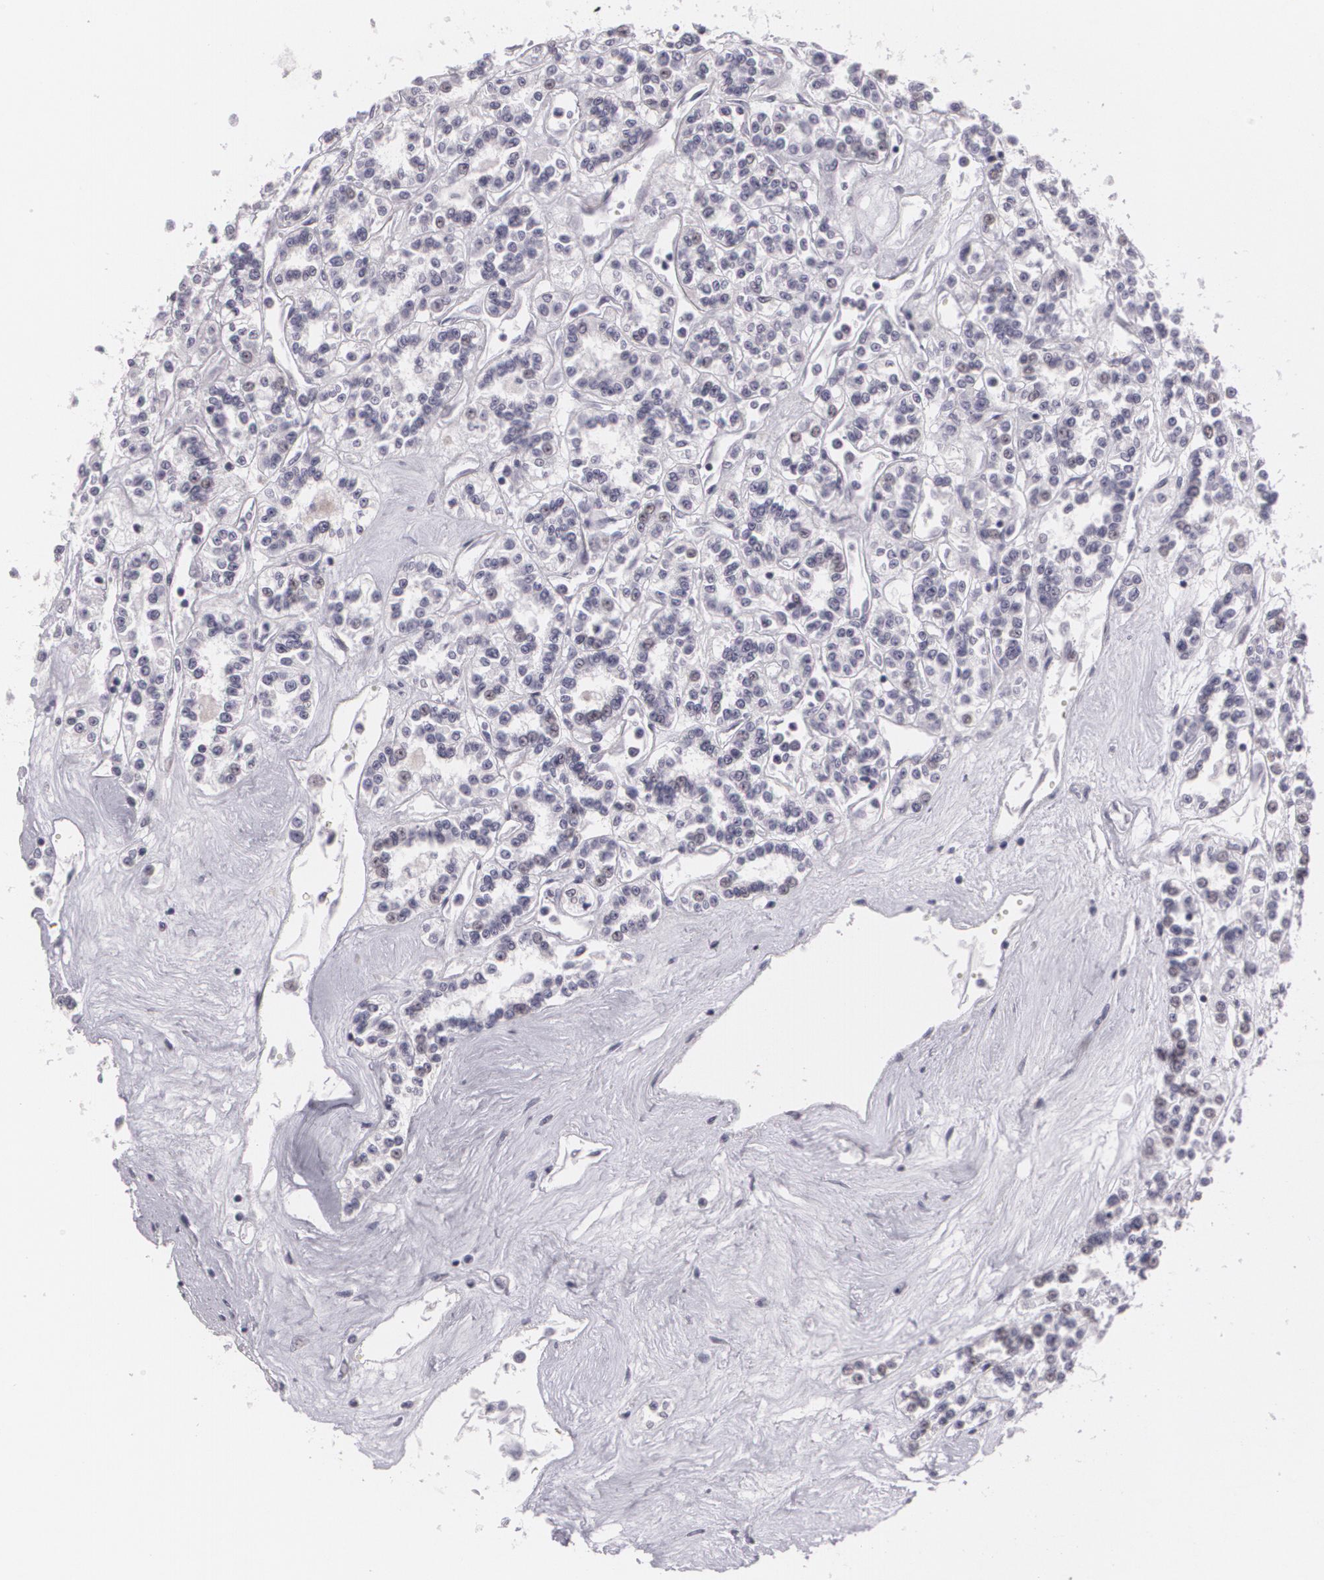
{"staining": {"intensity": "negative", "quantity": "none", "location": "none"}, "tissue": "renal cancer", "cell_type": "Tumor cells", "image_type": "cancer", "snomed": [{"axis": "morphology", "description": "Adenocarcinoma, NOS"}, {"axis": "topography", "description": "Kidney"}], "caption": "This is an immunohistochemistry (IHC) micrograph of human adenocarcinoma (renal). There is no expression in tumor cells.", "gene": "MAP2", "patient": {"sex": "female", "age": 76}}